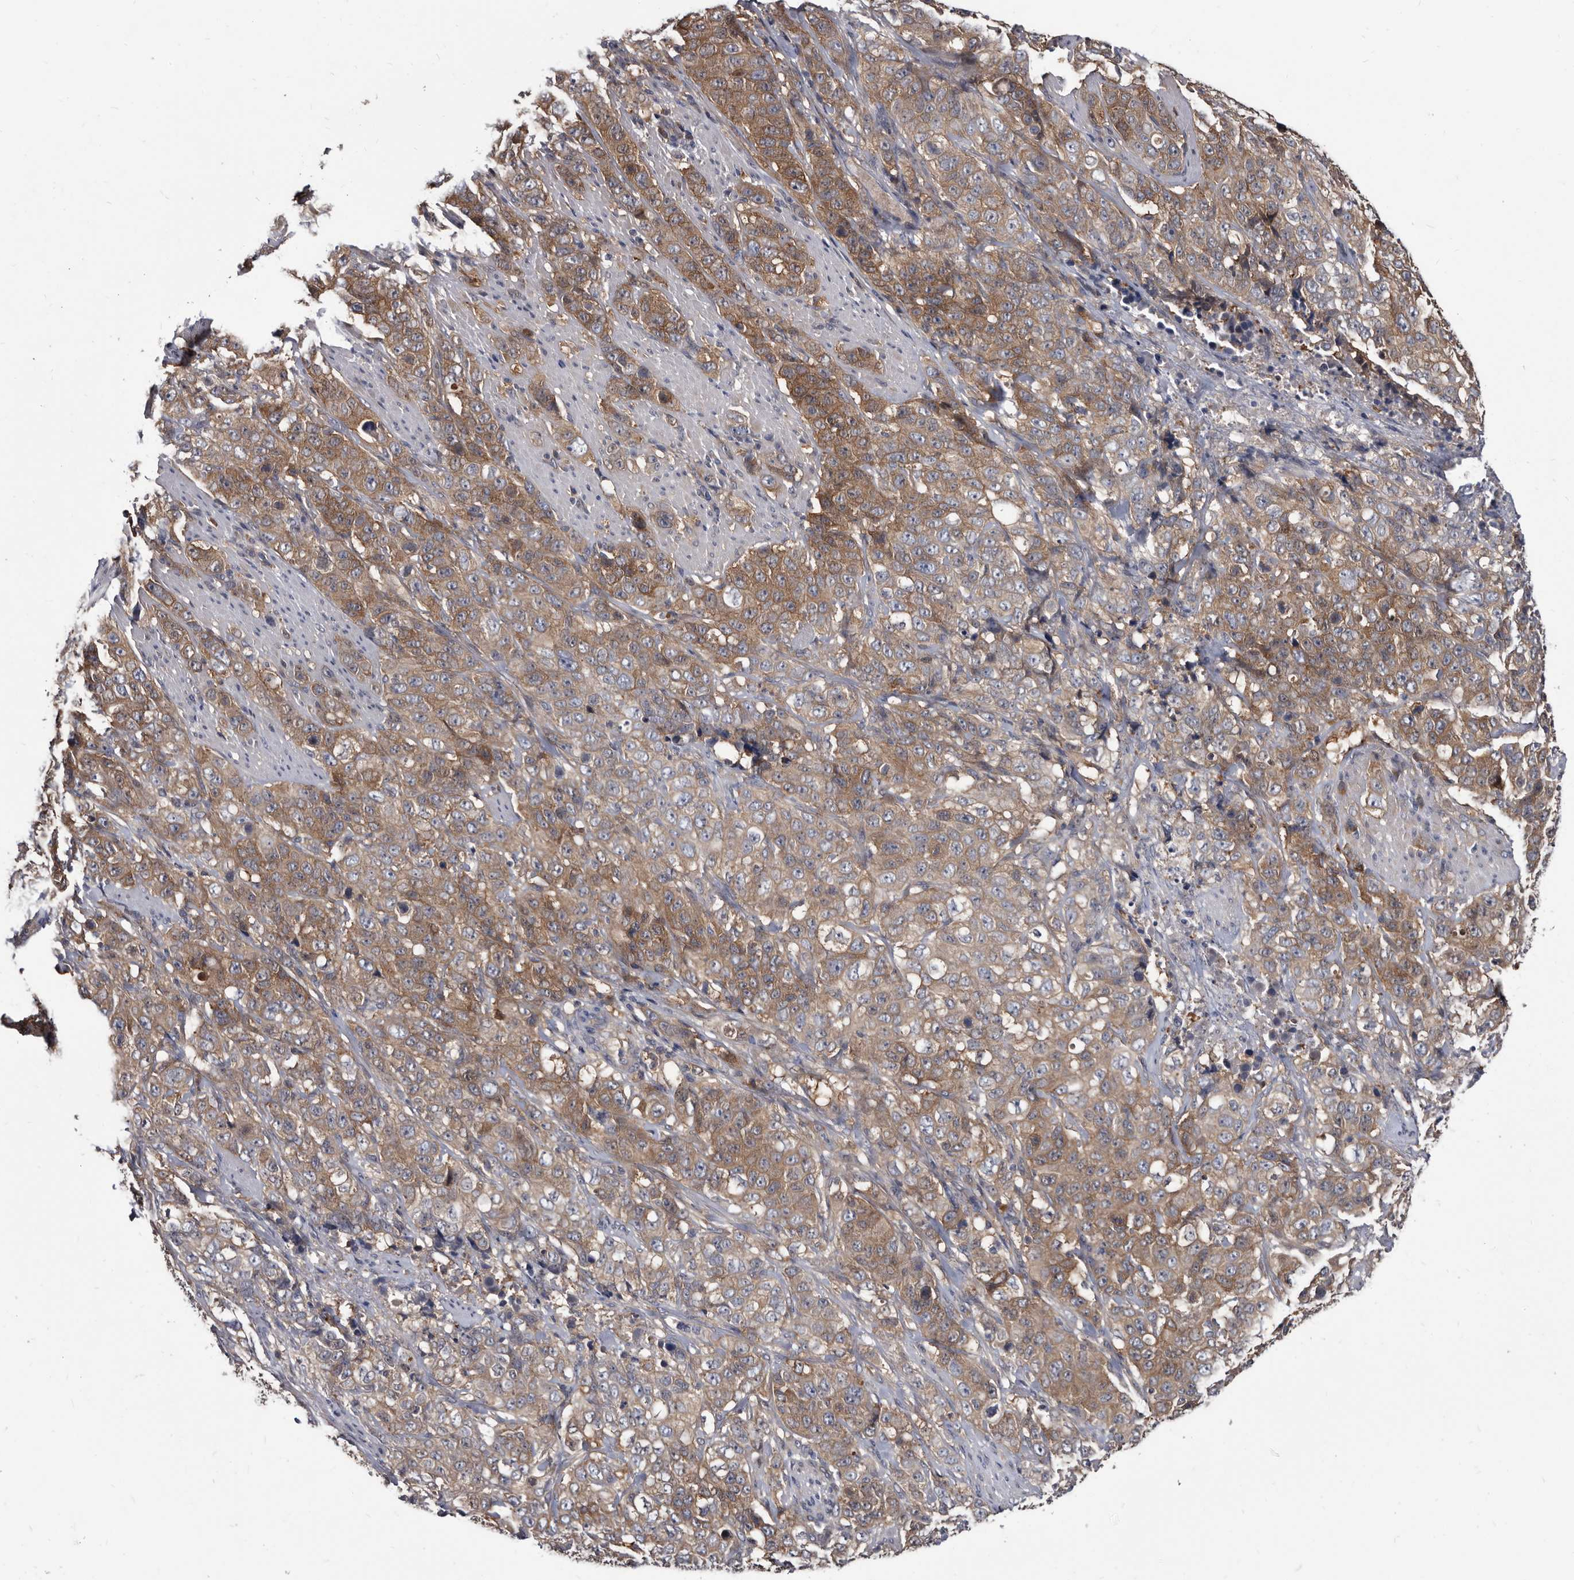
{"staining": {"intensity": "moderate", "quantity": "25%-75%", "location": "cytoplasmic/membranous"}, "tissue": "stomach cancer", "cell_type": "Tumor cells", "image_type": "cancer", "snomed": [{"axis": "morphology", "description": "Adenocarcinoma, NOS"}, {"axis": "topography", "description": "Stomach"}], "caption": "Protein staining displays moderate cytoplasmic/membranous expression in about 25%-75% of tumor cells in stomach cancer.", "gene": "ABCF2", "patient": {"sex": "male", "age": 48}}